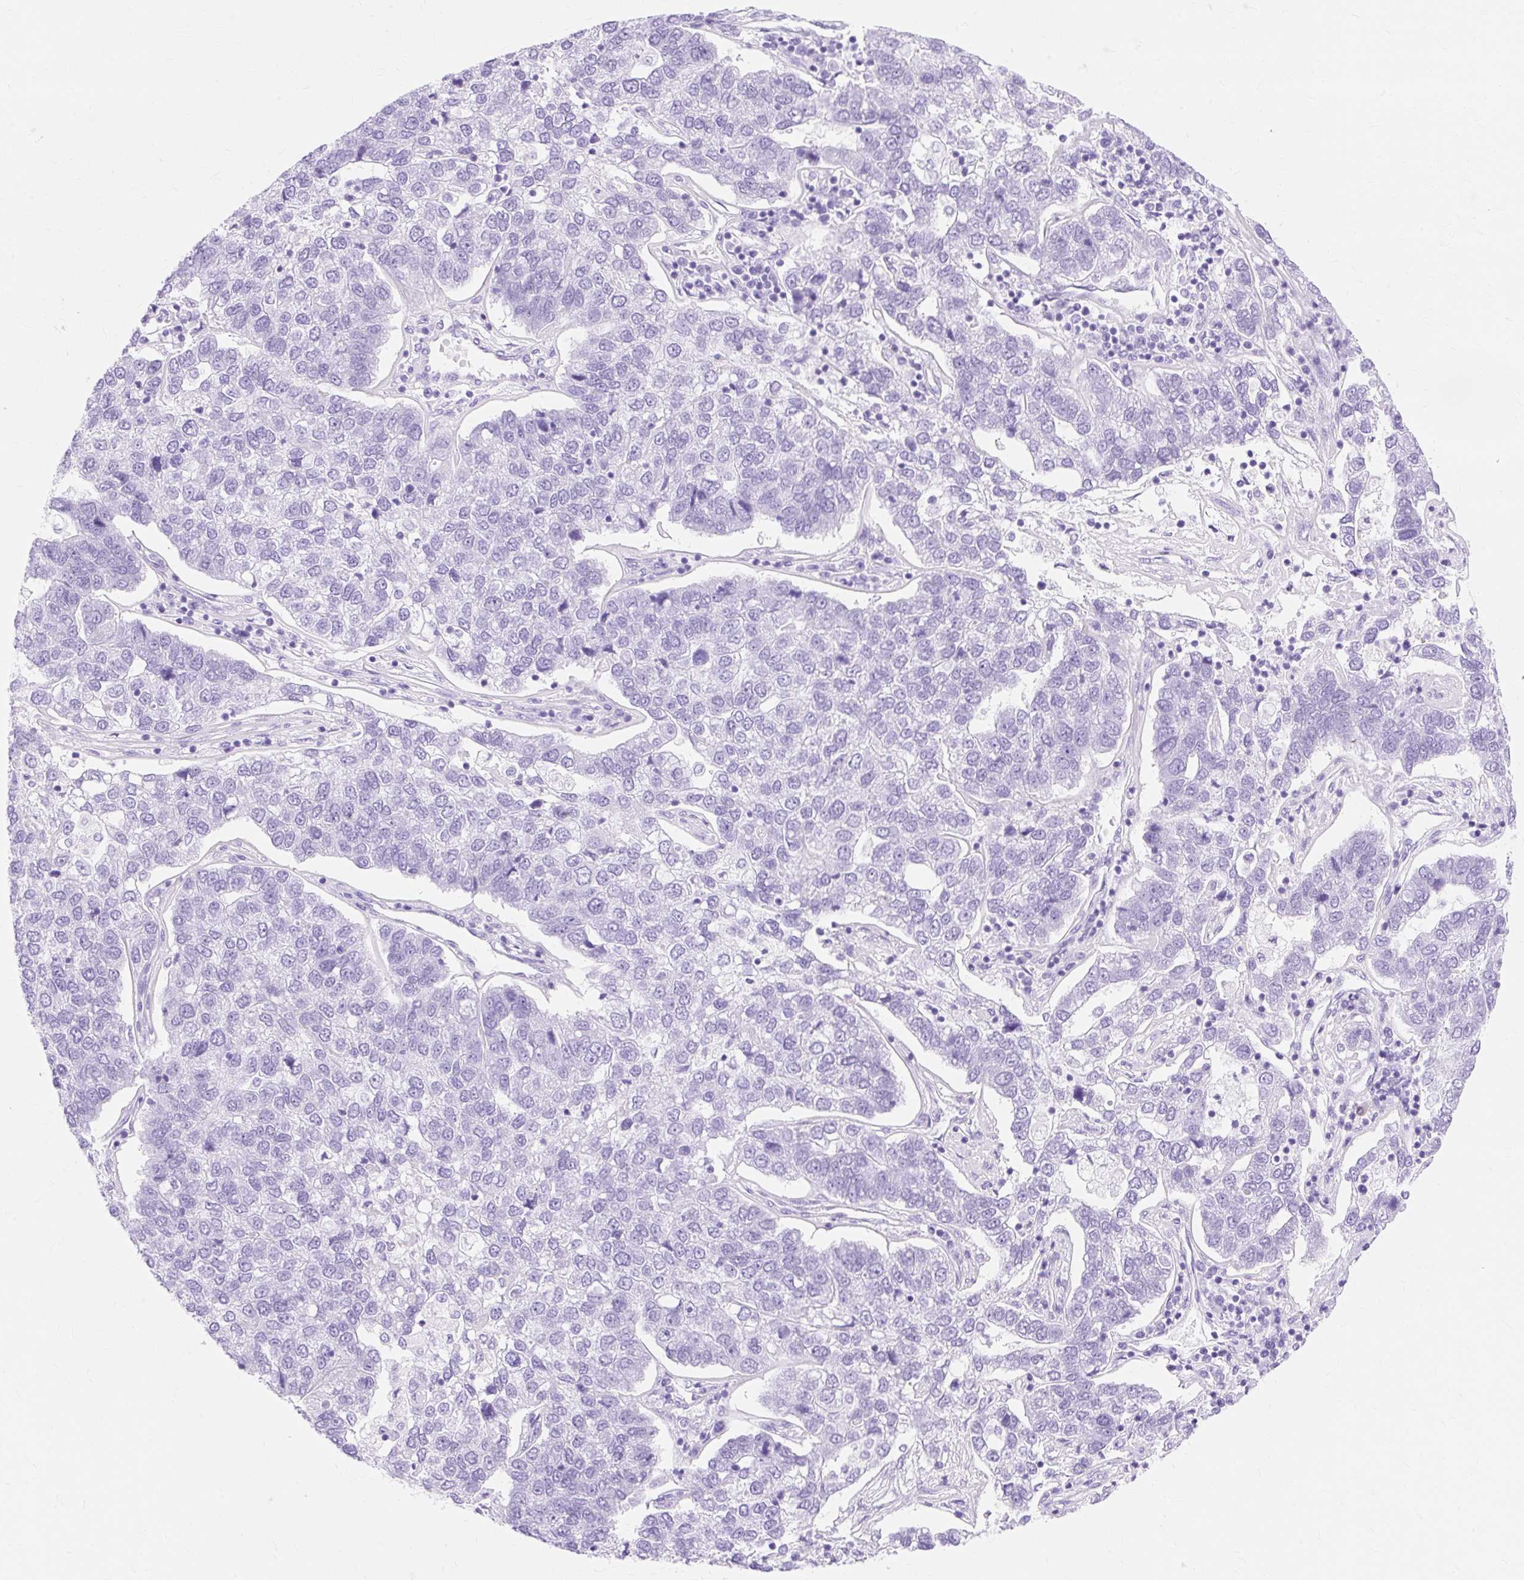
{"staining": {"intensity": "negative", "quantity": "none", "location": "none"}, "tissue": "pancreatic cancer", "cell_type": "Tumor cells", "image_type": "cancer", "snomed": [{"axis": "morphology", "description": "Adenocarcinoma, NOS"}, {"axis": "topography", "description": "Pancreas"}], "caption": "DAB immunohistochemical staining of human pancreatic adenocarcinoma displays no significant staining in tumor cells. The staining is performed using DAB brown chromogen with nuclei counter-stained in using hematoxylin.", "gene": "MBP", "patient": {"sex": "female", "age": 61}}